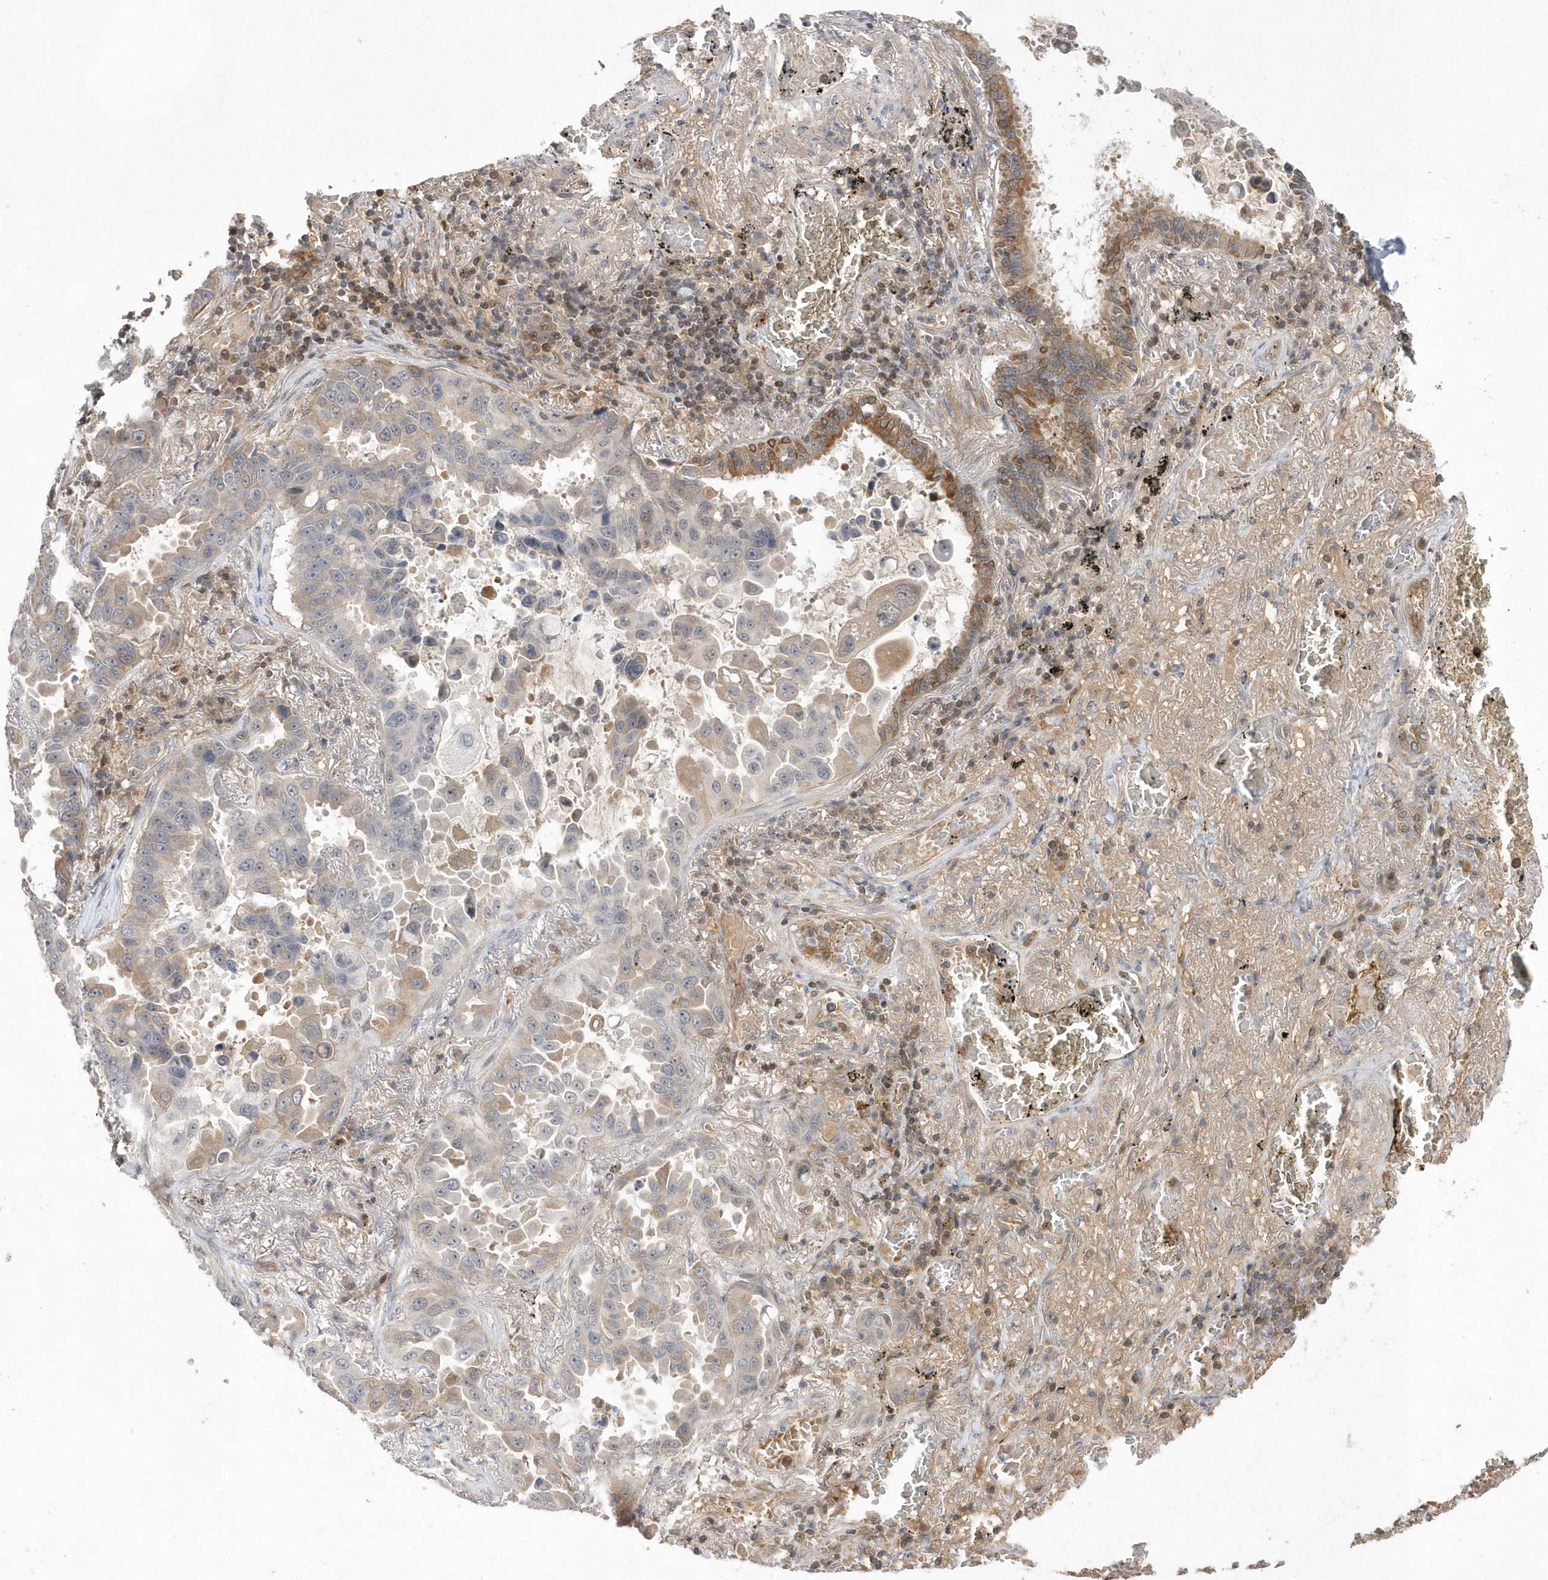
{"staining": {"intensity": "moderate", "quantity": "25%-75%", "location": "cytoplasmic/membranous,nuclear"}, "tissue": "lung cancer", "cell_type": "Tumor cells", "image_type": "cancer", "snomed": [{"axis": "morphology", "description": "Adenocarcinoma, NOS"}, {"axis": "topography", "description": "Lung"}], "caption": "Protein staining demonstrates moderate cytoplasmic/membranous and nuclear expression in about 25%-75% of tumor cells in lung adenocarcinoma.", "gene": "TMEM132B", "patient": {"sex": "male", "age": 64}}